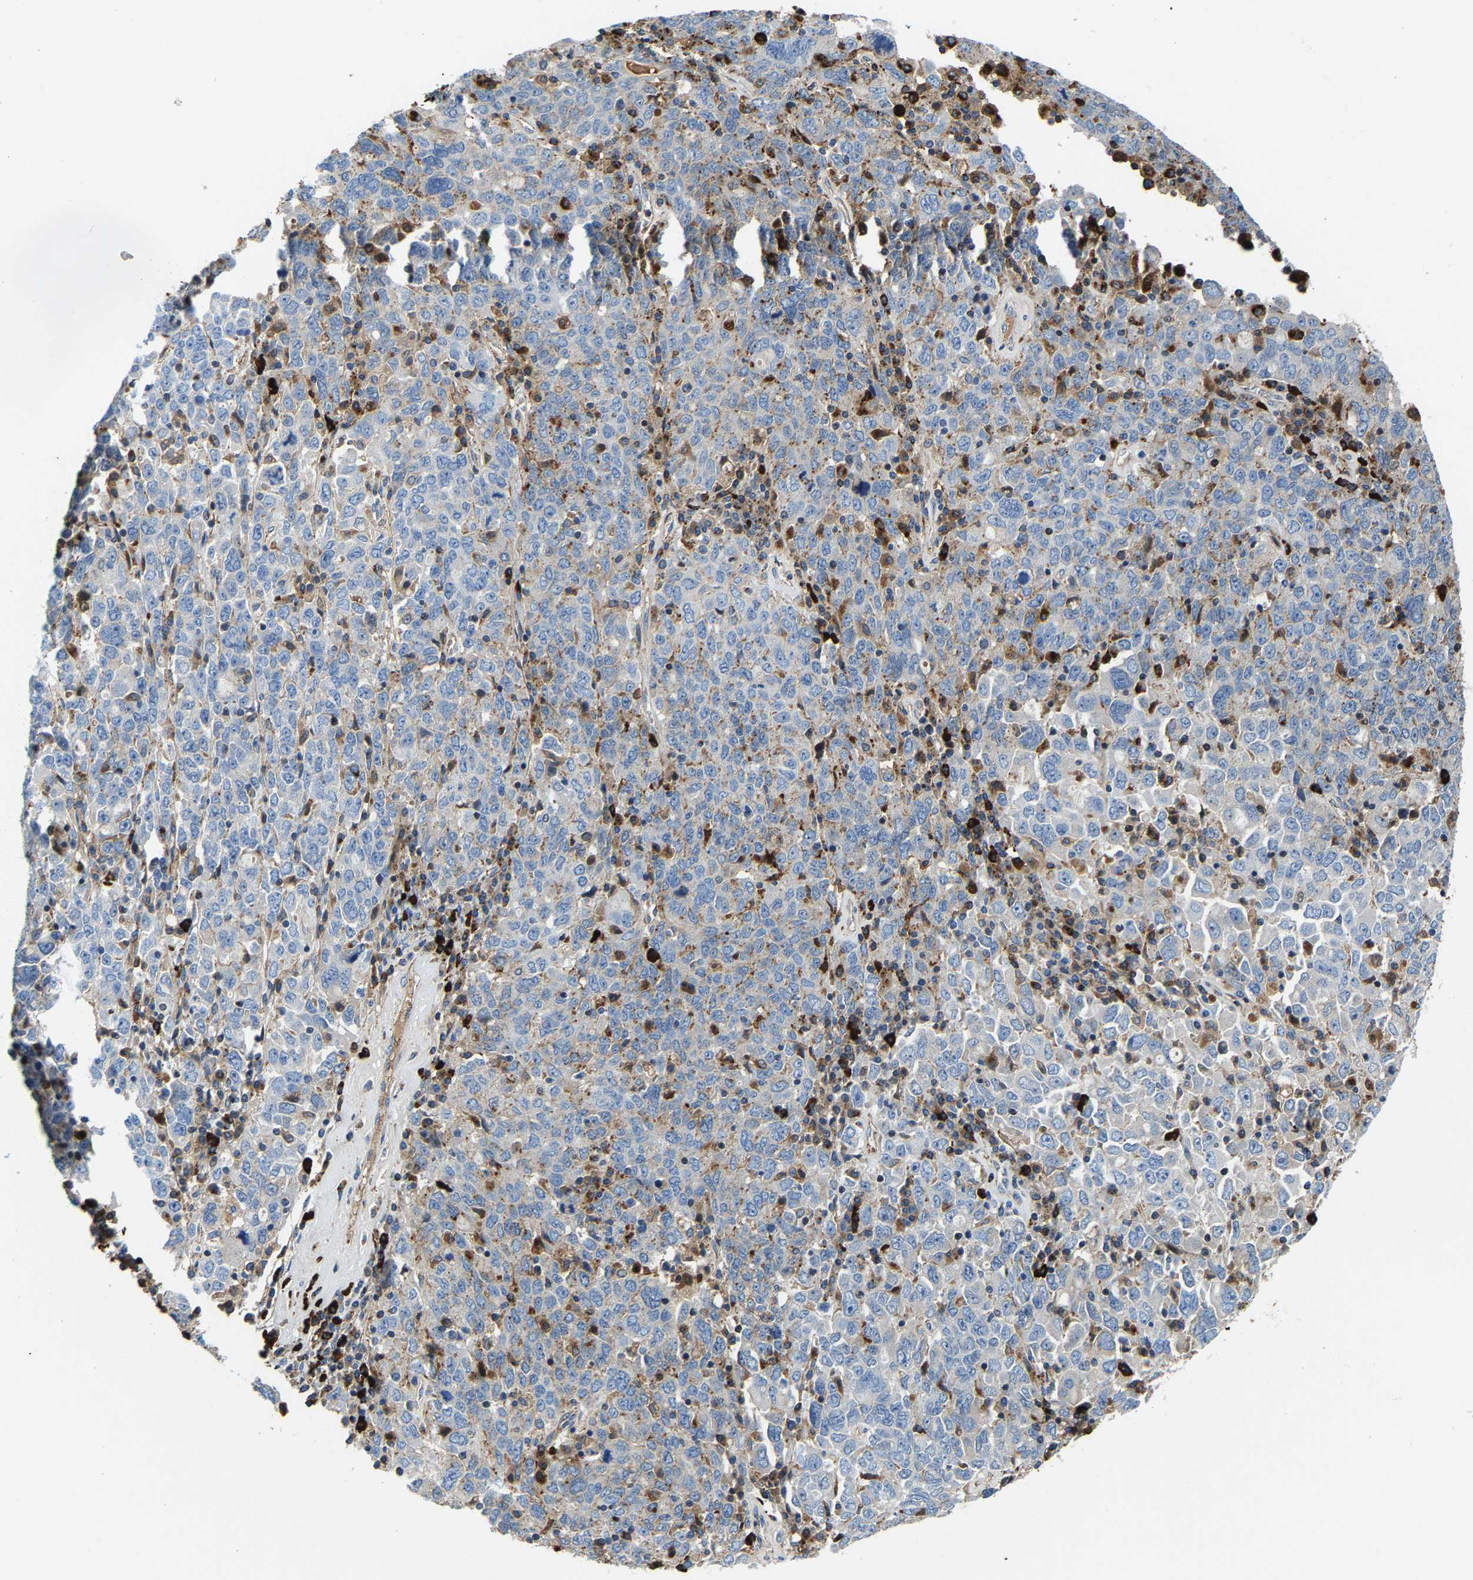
{"staining": {"intensity": "negative", "quantity": "none", "location": "none"}, "tissue": "ovarian cancer", "cell_type": "Tumor cells", "image_type": "cancer", "snomed": [{"axis": "morphology", "description": "Carcinoma, endometroid"}, {"axis": "topography", "description": "Ovary"}], "caption": "There is no significant expression in tumor cells of endometroid carcinoma (ovarian). (Immunohistochemistry, brightfield microscopy, high magnification).", "gene": "DPP7", "patient": {"sex": "female", "age": 62}}